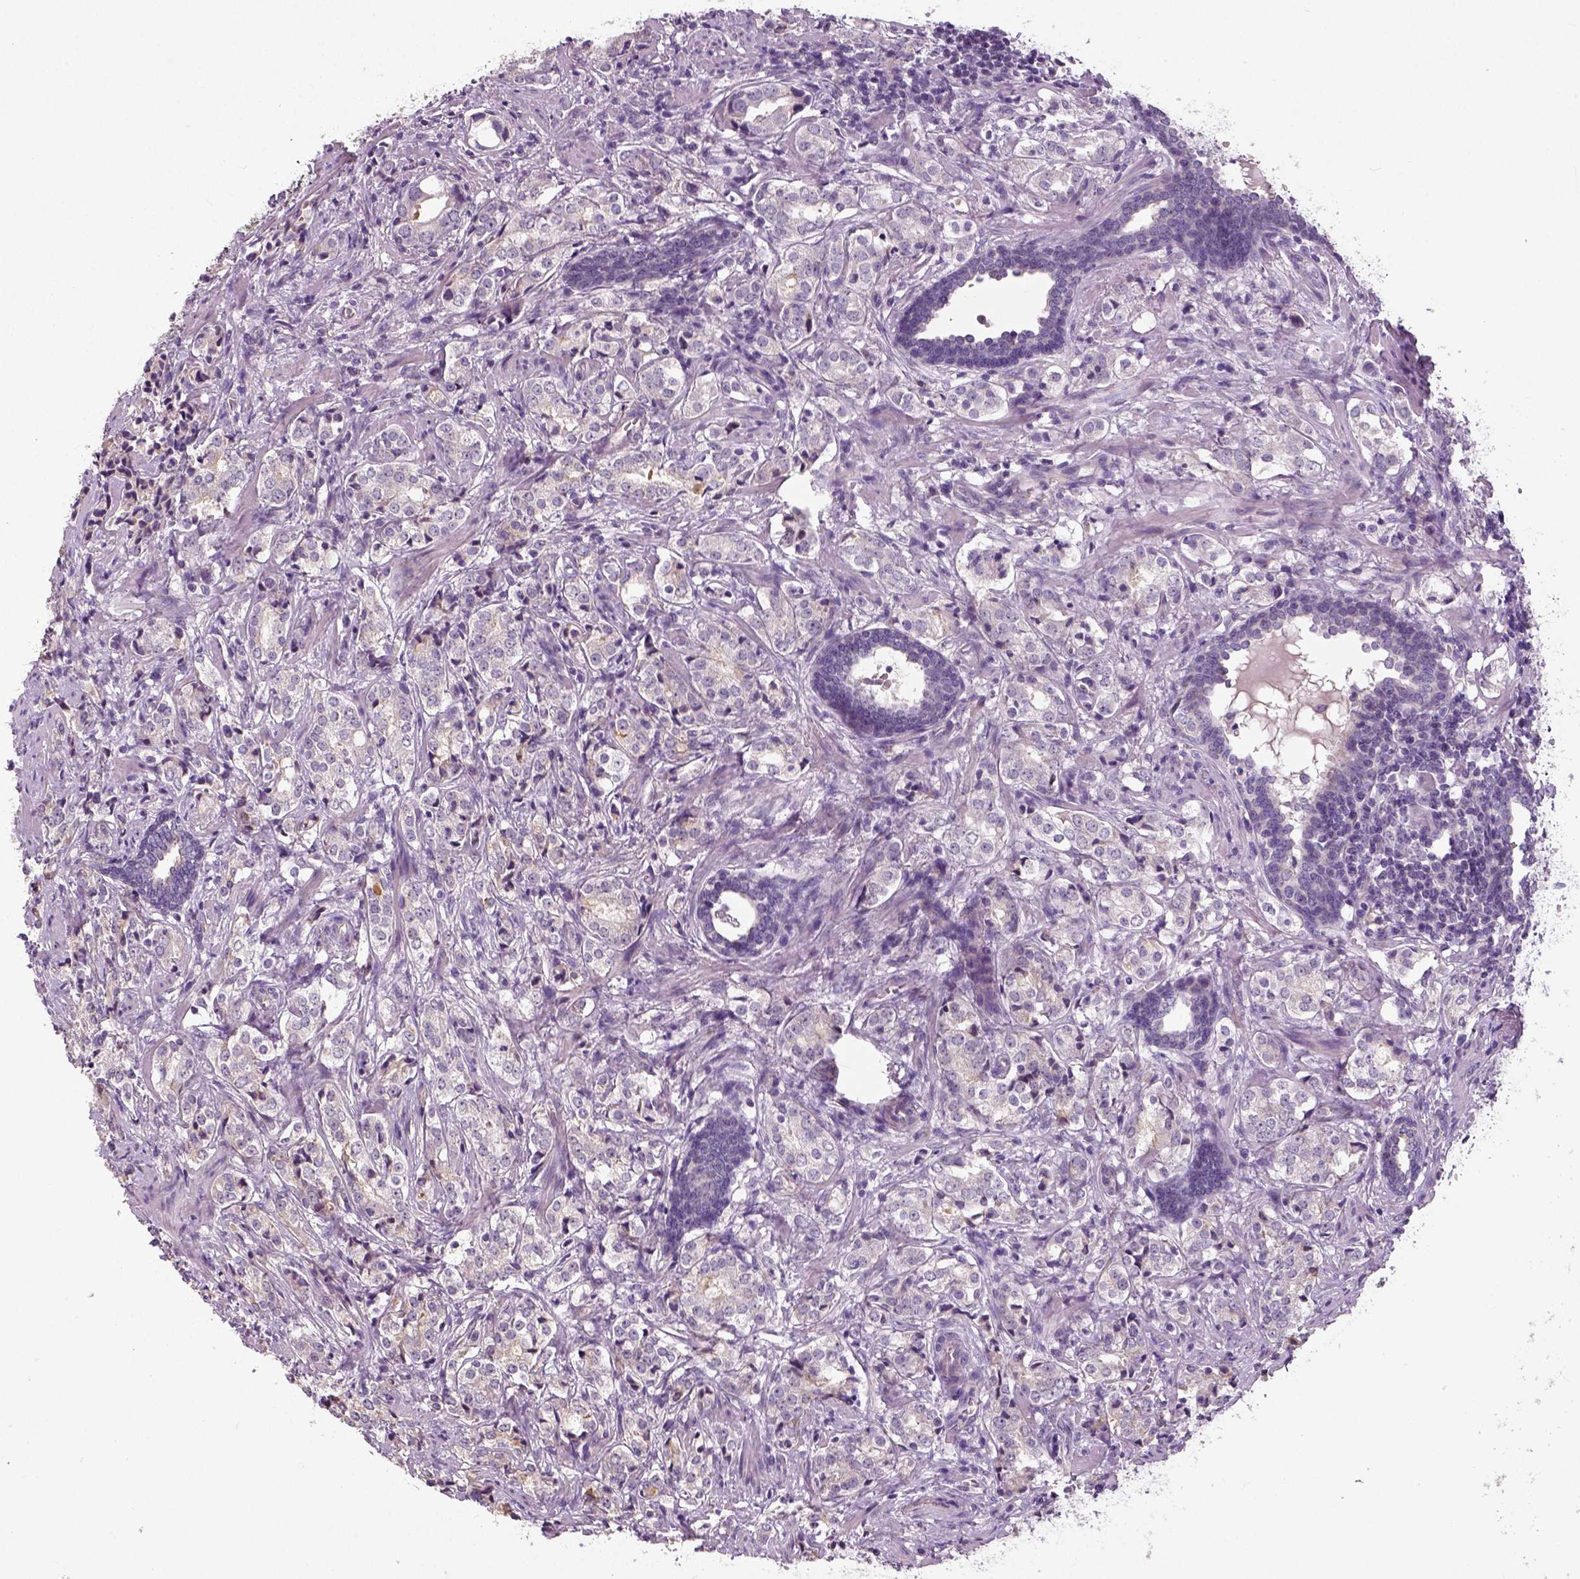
{"staining": {"intensity": "negative", "quantity": "none", "location": "none"}, "tissue": "prostate cancer", "cell_type": "Tumor cells", "image_type": "cancer", "snomed": [{"axis": "morphology", "description": "Adenocarcinoma, NOS"}, {"axis": "topography", "description": "Prostate and seminal vesicle, NOS"}], "caption": "Immunohistochemistry (IHC) micrograph of neoplastic tissue: adenocarcinoma (prostate) stained with DAB (3,3'-diaminobenzidine) shows no significant protein positivity in tumor cells.", "gene": "NECAB1", "patient": {"sex": "male", "age": 63}}